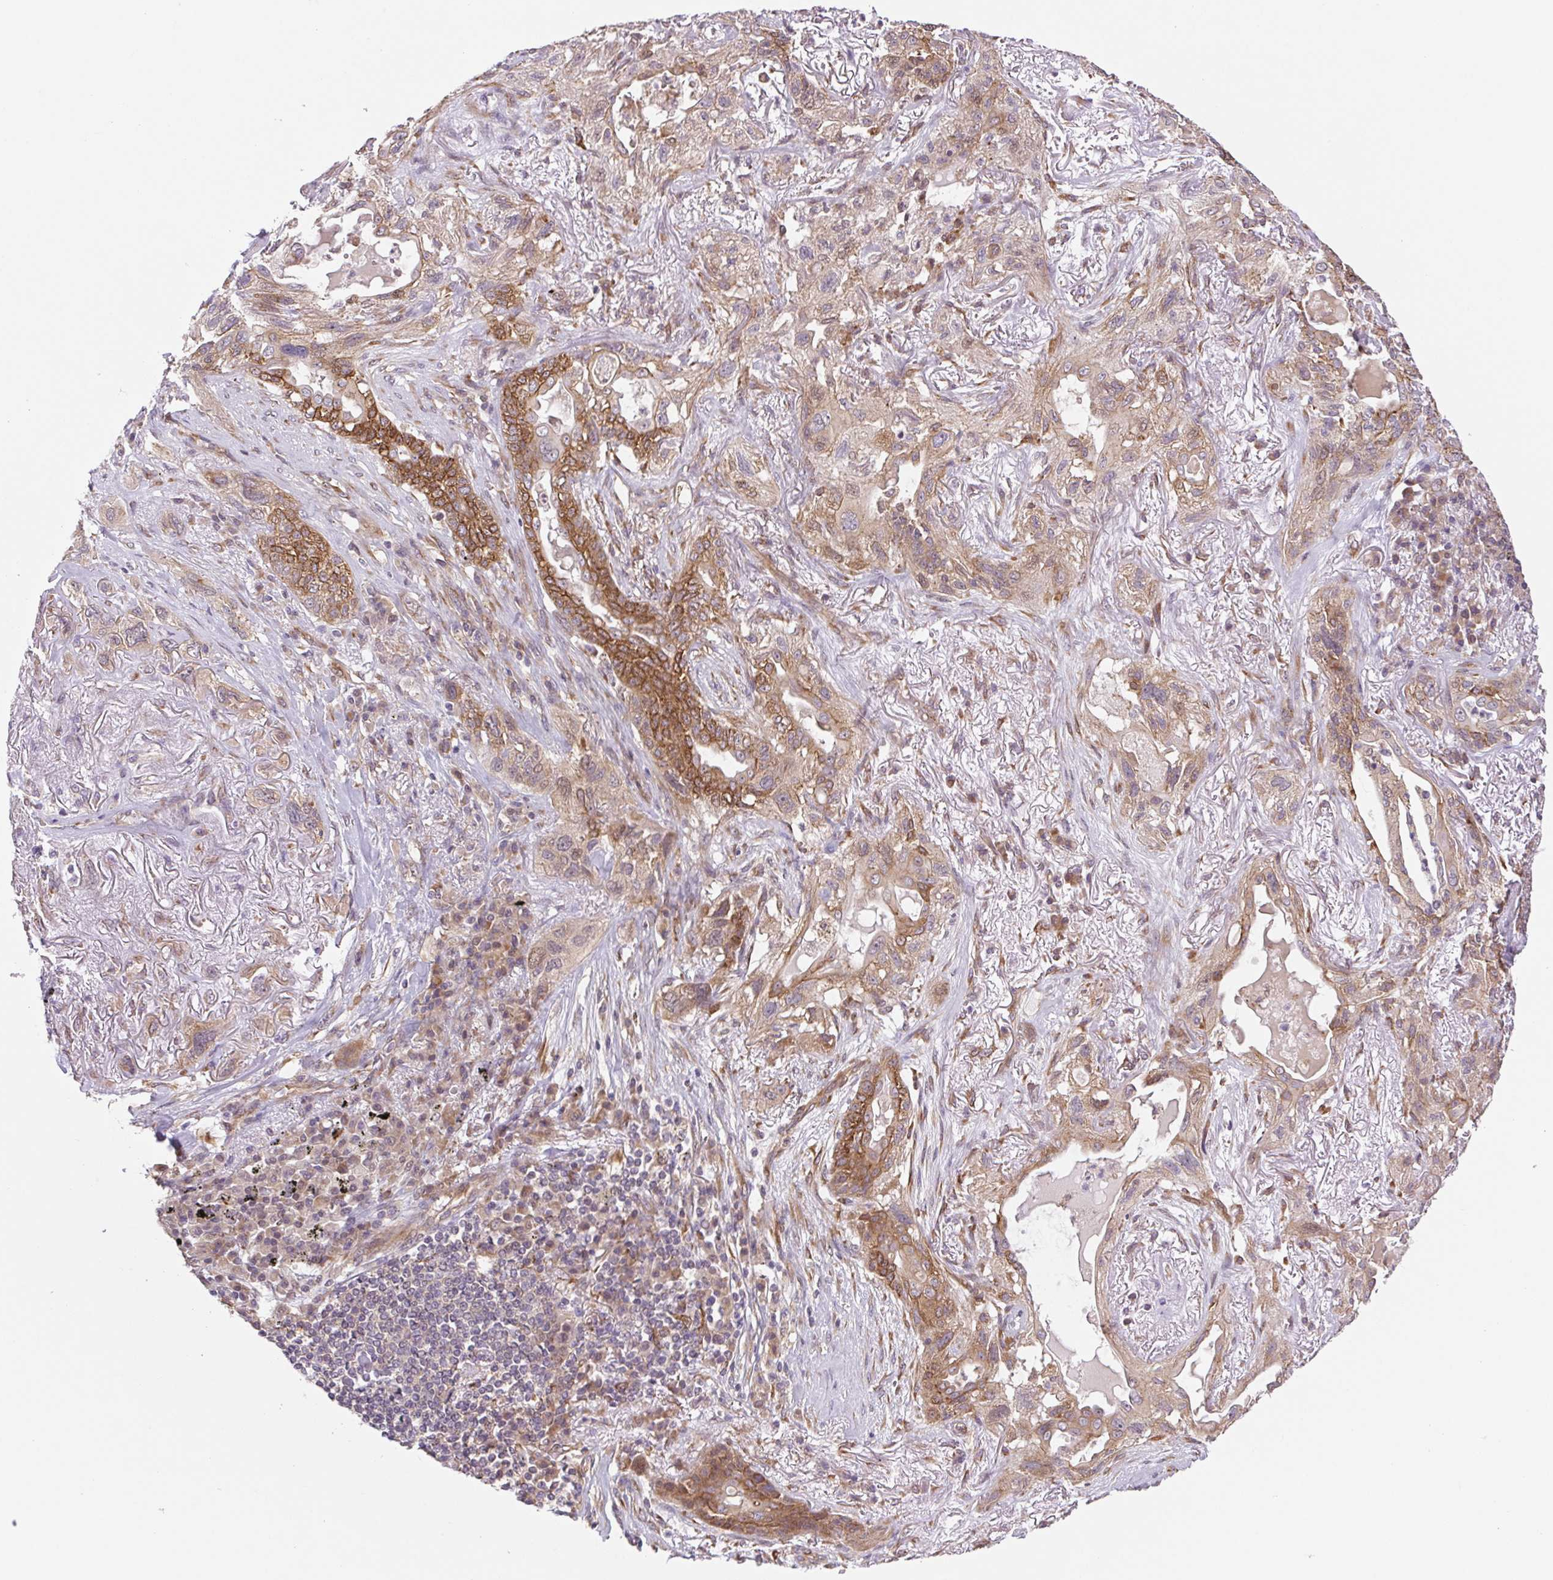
{"staining": {"intensity": "moderate", "quantity": "25%-75%", "location": "cytoplasmic/membranous"}, "tissue": "lung cancer", "cell_type": "Tumor cells", "image_type": "cancer", "snomed": [{"axis": "morphology", "description": "Squamous cell carcinoma, NOS"}, {"axis": "topography", "description": "Lung"}], "caption": "The photomicrograph shows immunohistochemical staining of squamous cell carcinoma (lung). There is moderate cytoplasmic/membranous expression is identified in about 25%-75% of tumor cells.", "gene": "LYPD5", "patient": {"sex": "female", "age": 70}}